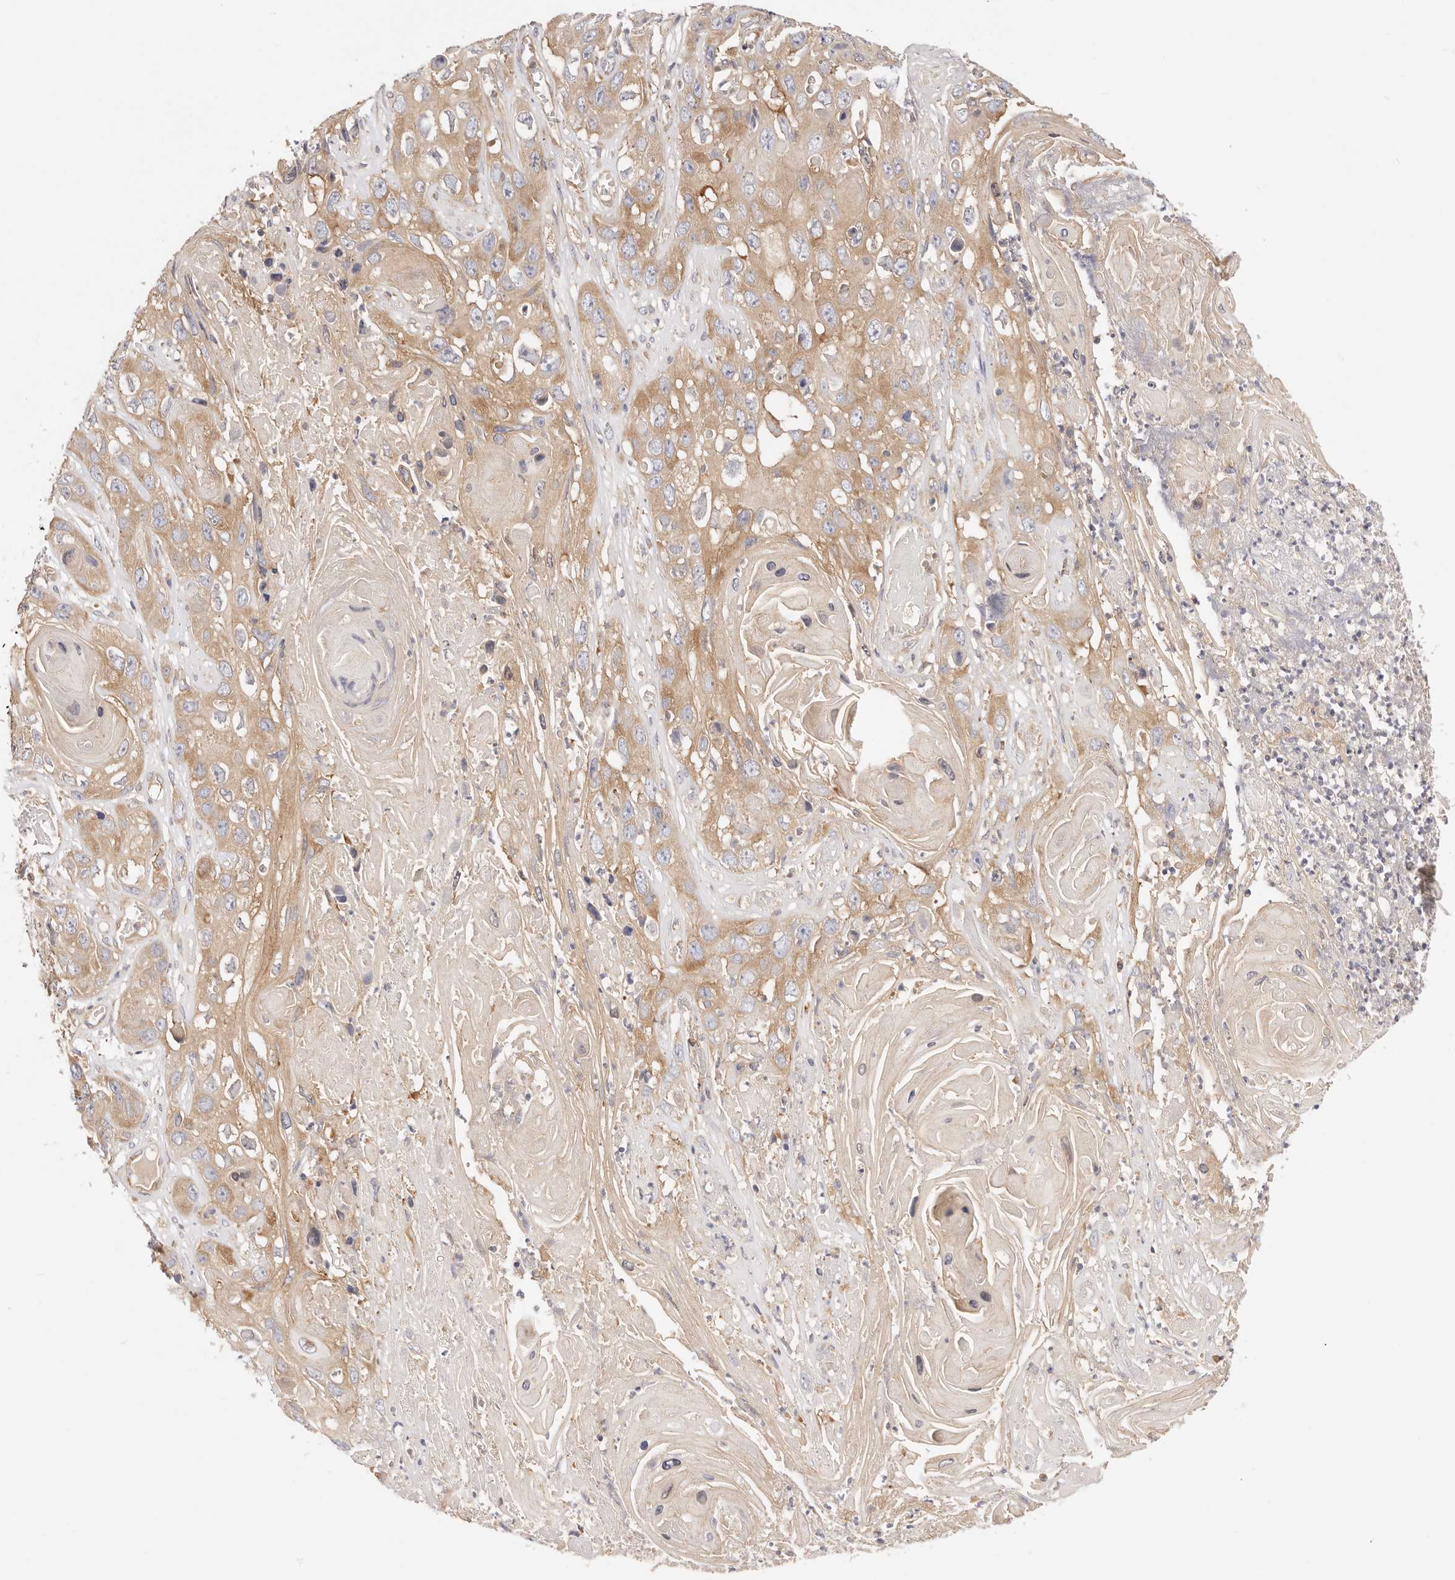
{"staining": {"intensity": "moderate", "quantity": "25%-75%", "location": "cytoplasmic/membranous"}, "tissue": "skin cancer", "cell_type": "Tumor cells", "image_type": "cancer", "snomed": [{"axis": "morphology", "description": "Squamous cell carcinoma, NOS"}, {"axis": "topography", "description": "Skin"}], "caption": "Protein positivity by immunohistochemistry (IHC) exhibits moderate cytoplasmic/membranous positivity in approximately 25%-75% of tumor cells in skin squamous cell carcinoma. (Stains: DAB in brown, nuclei in blue, Microscopy: brightfield microscopy at high magnification).", "gene": "KCMF1", "patient": {"sex": "male", "age": 55}}